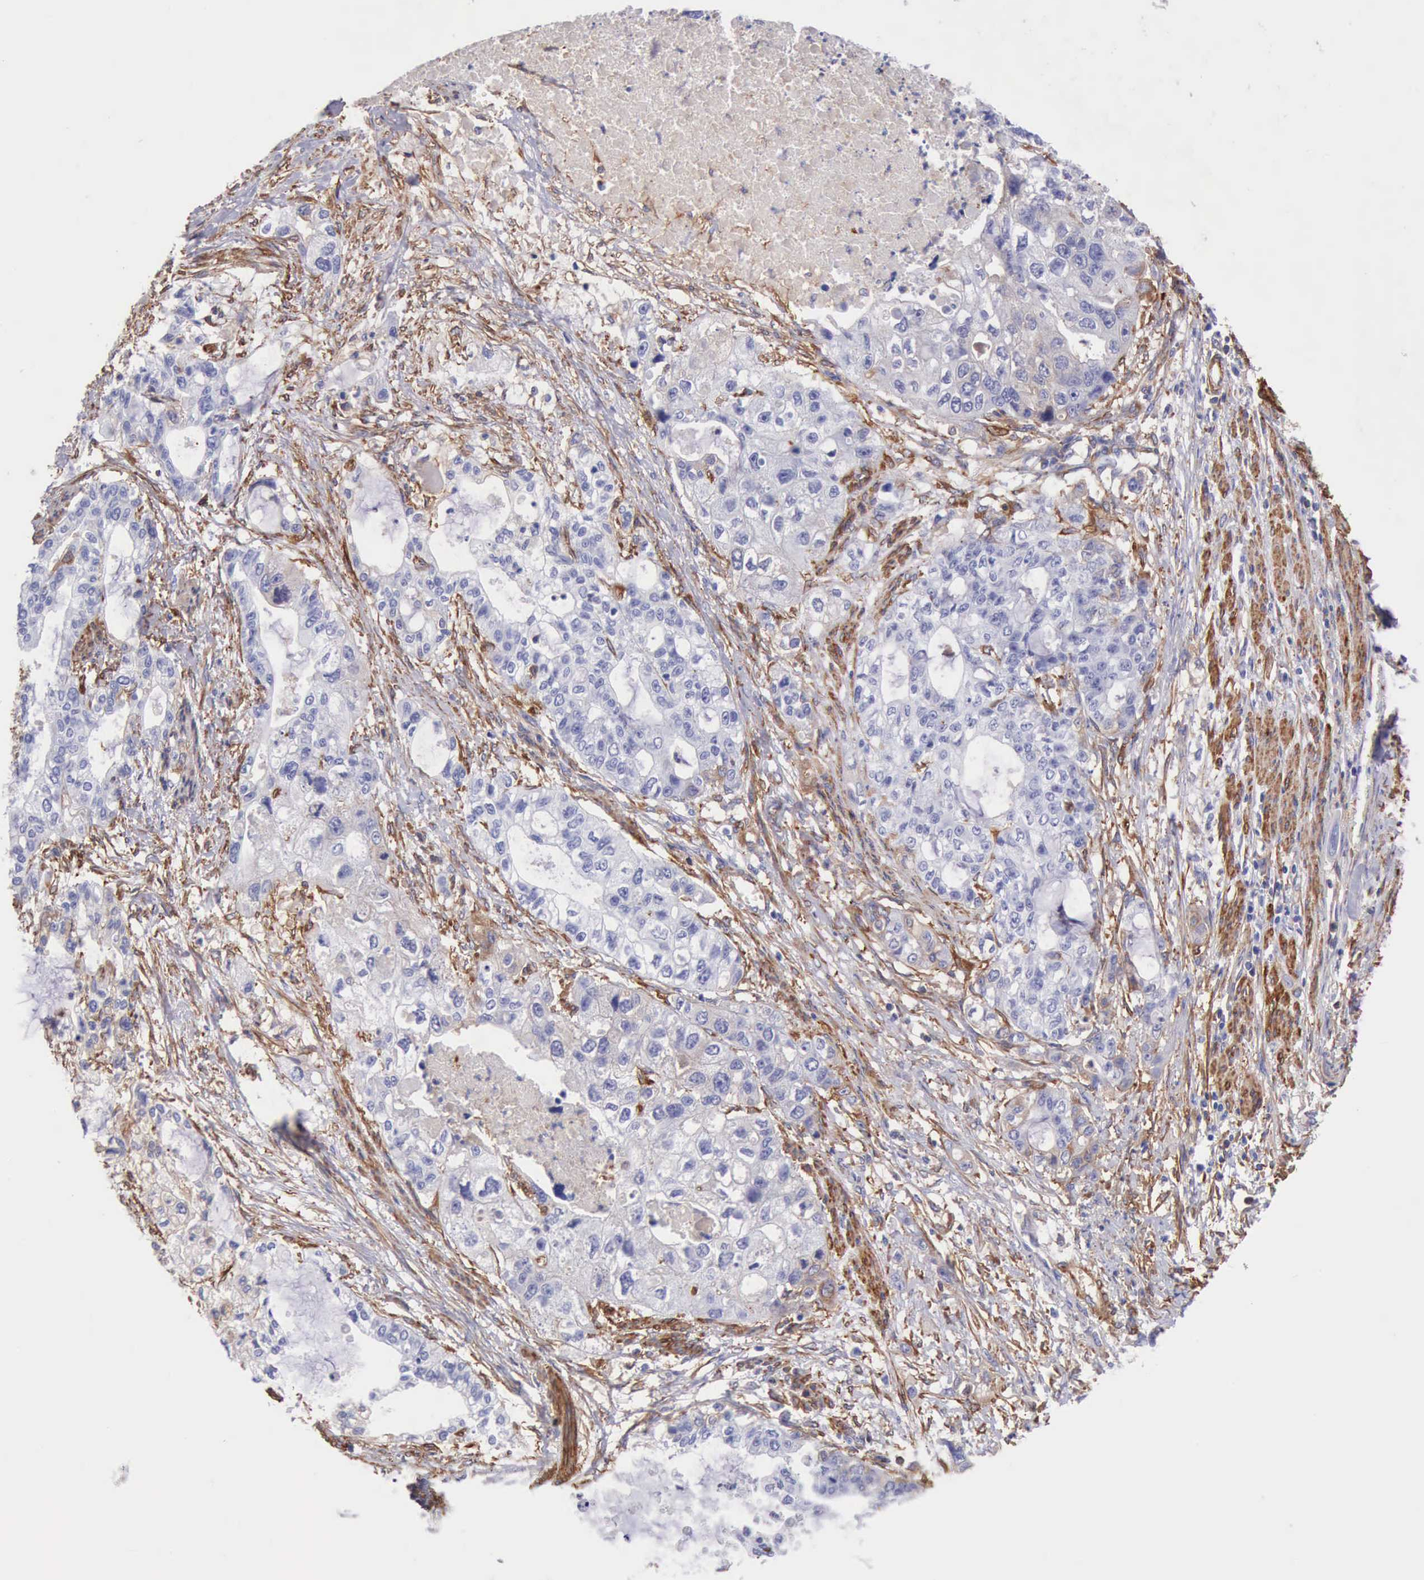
{"staining": {"intensity": "negative", "quantity": "none", "location": "none"}, "tissue": "stomach cancer", "cell_type": "Tumor cells", "image_type": "cancer", "snomed": [{"axis": "morphology", "description": "Adenocarcinoma, NOS"}, {"axis": "topography", "description": "Stomach, upper"}], "caption": "High power microscopy photomicrograph of an immunohistochemistry micrograph of stomach adenocarcinoma, revealing no significant positivity in tumor cells.", "gene": "FLNA", "patient": {"sex": "female", "age": 52}}